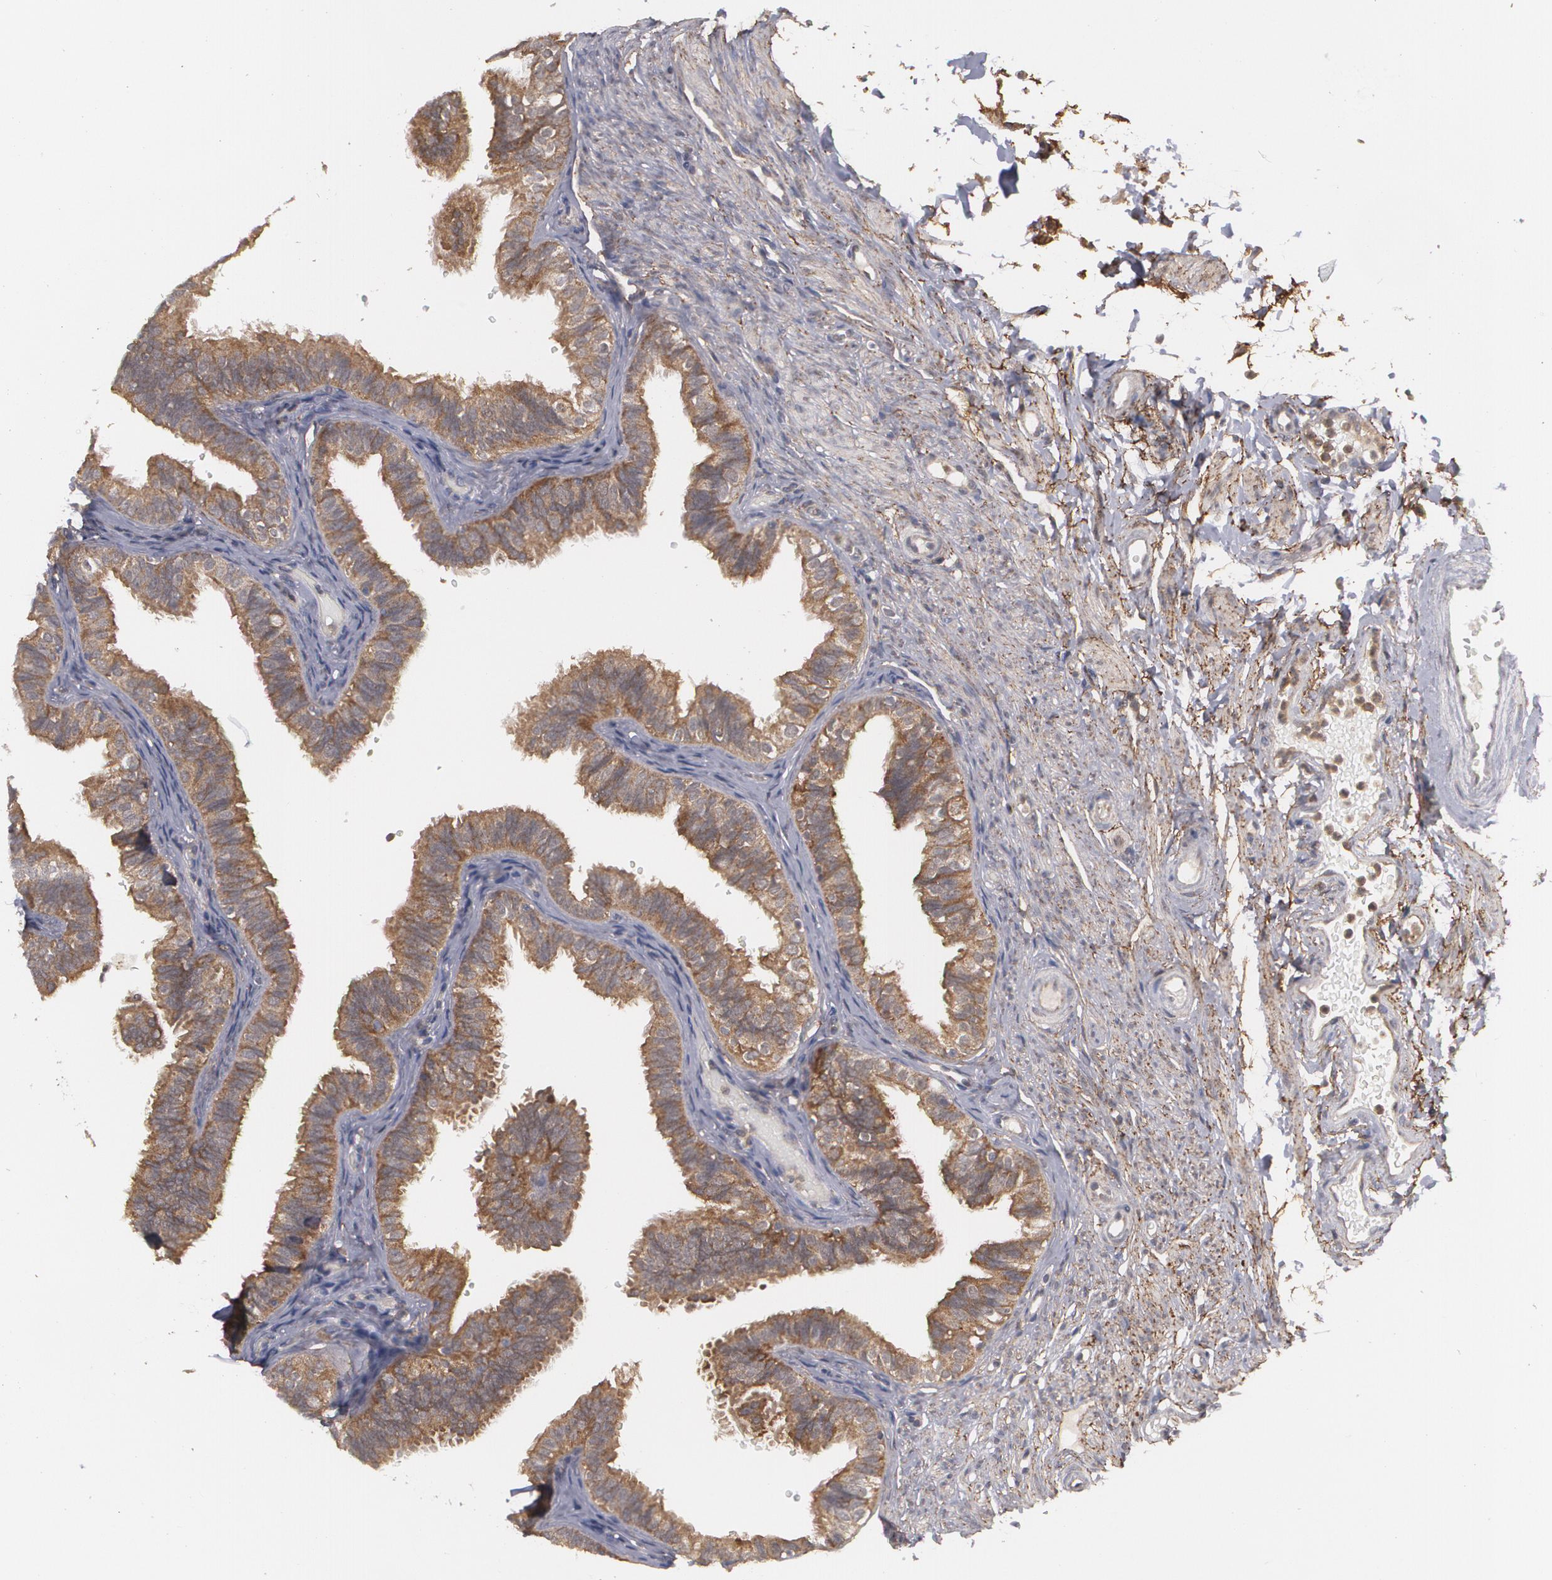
{"staining": {"intensity": "moderate", "quantity": ">75%", "location": "cytoplasmic/membranous"}, "tissue": "fallopian tube", "cell_type": "Glandular cells", "image_type": "normal", "snomed": [{"axis": "morphology", "description": "Normal tissue, NOS"}, {"axis": "morphology", "description": "Dermoid, NOS"}, {"axis": "topography", "description": "Fallopian tube"}], "caption": "This is a photomicrograph of immunohistochemistry staining of benign fallopian tube, which shows moderate positivity in the cytoplasmic/membranous of glandular cells.", "gene": "BMP6", "patient": {"sex": "female", "age": 33}}